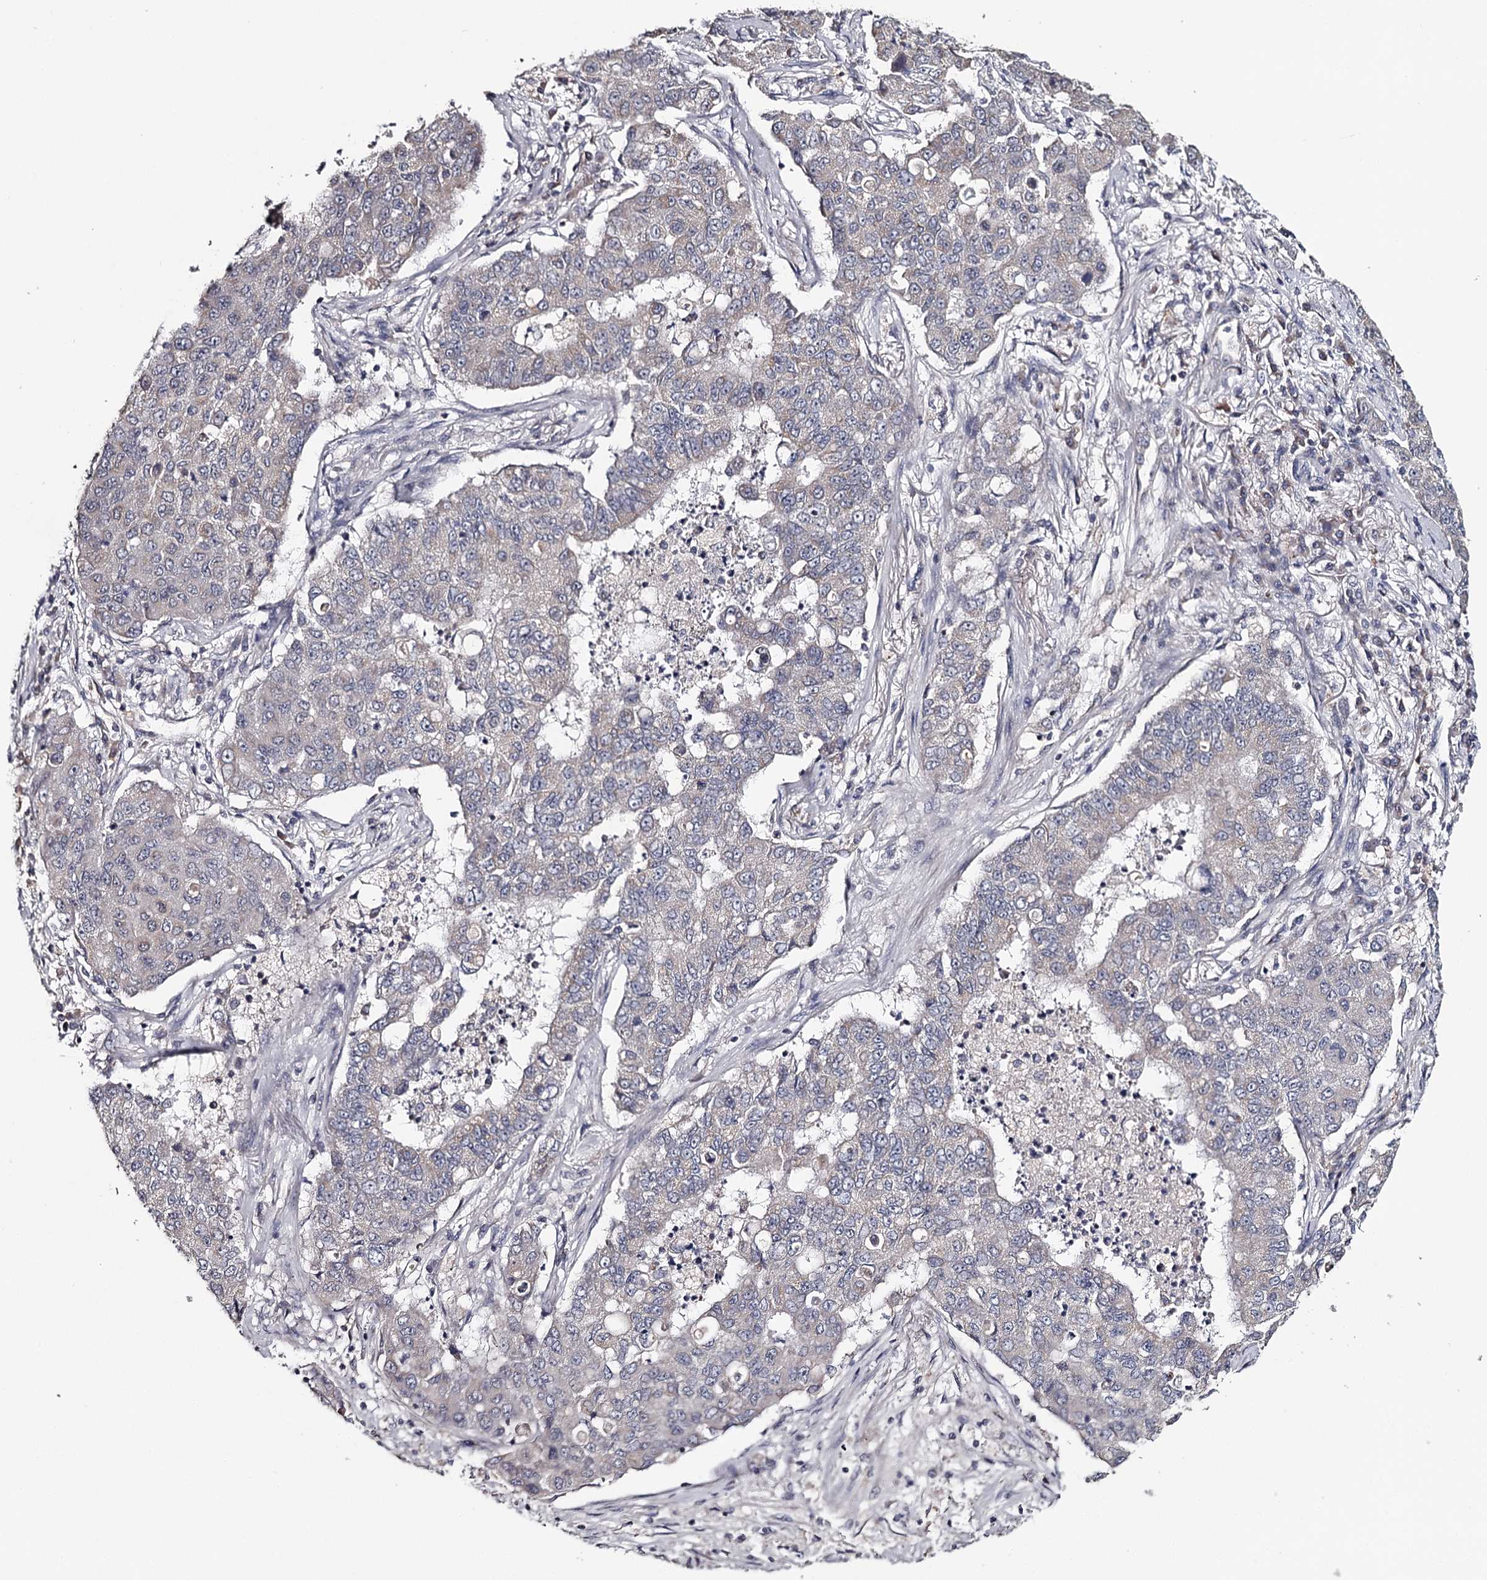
{"staining": {"intensity": "negative", "quantity": "none", "location": "none"}, "tissue": "lung cancer", "cell_type": "Tumor cells", "image_type": "cancer", "snomed": [{"axis": "morphology", "description": "Squamous cell carcinoma, NOS"}, {"axis": "topography", "description": "Lung"}], "caption": "Squamous cell carcinoma (lung) was stained to show a protein in brown. There is no significant staining in tumor cells.", "gene": "GTSF1", "patient": {"sex": "male", "age": 74}}